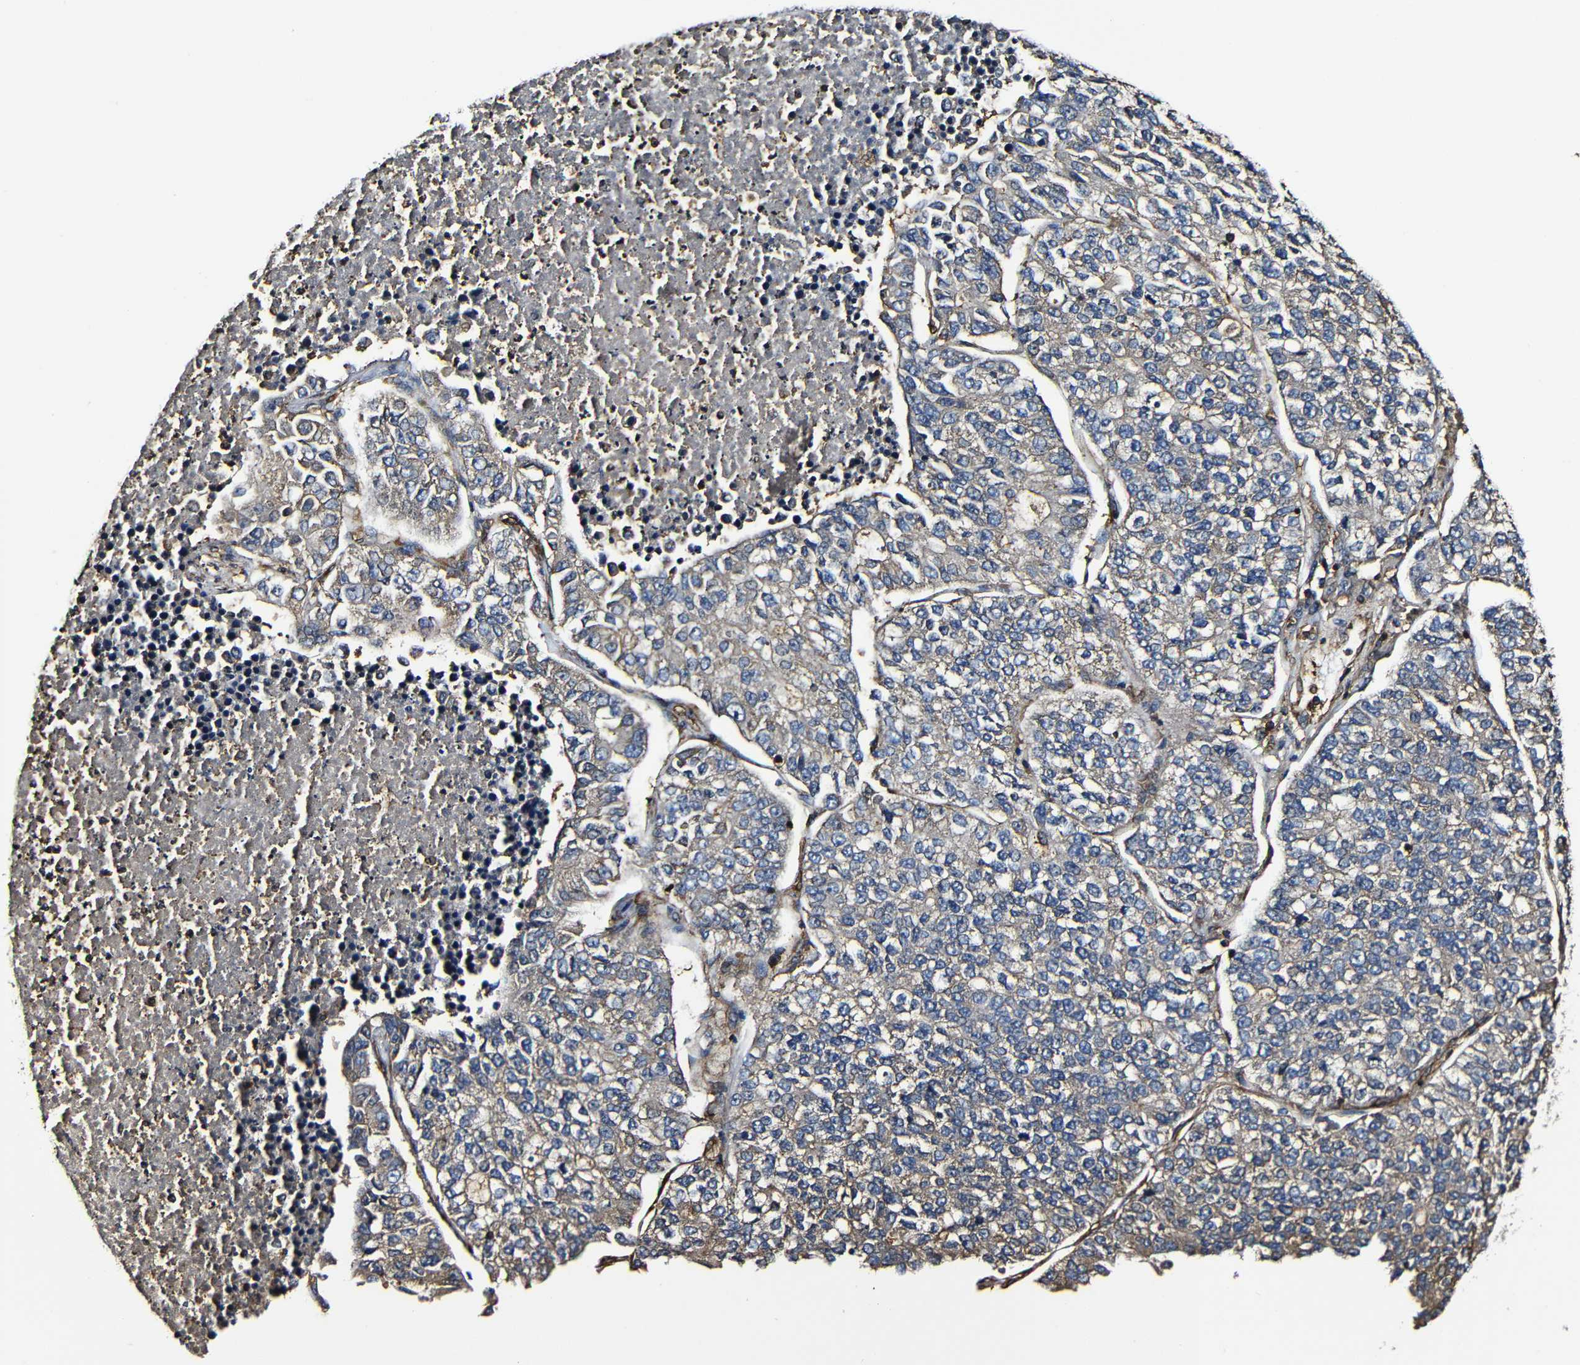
{"staining": {"intensity": "weak", "quantity": ">75%", "location": "cytoplasmic/membranous"}, "tissue": "lung cancer", "cell_type": "Tumor cells", "image_type": "cancer", "snomed": [{"axis": "morphology", "description": "Adenocarcinoma, NOS"}, {"axis": "topography", "description": "Lung"}], "caption": "Adenocarcinoma (lung) stained with immunohistochemistry (IHC) shows weak cytoplasmic/membranous positivity in approximately >75% of tumor cells.", "gene": "MSN", "patient": {"sex": "male", "age": 49}}